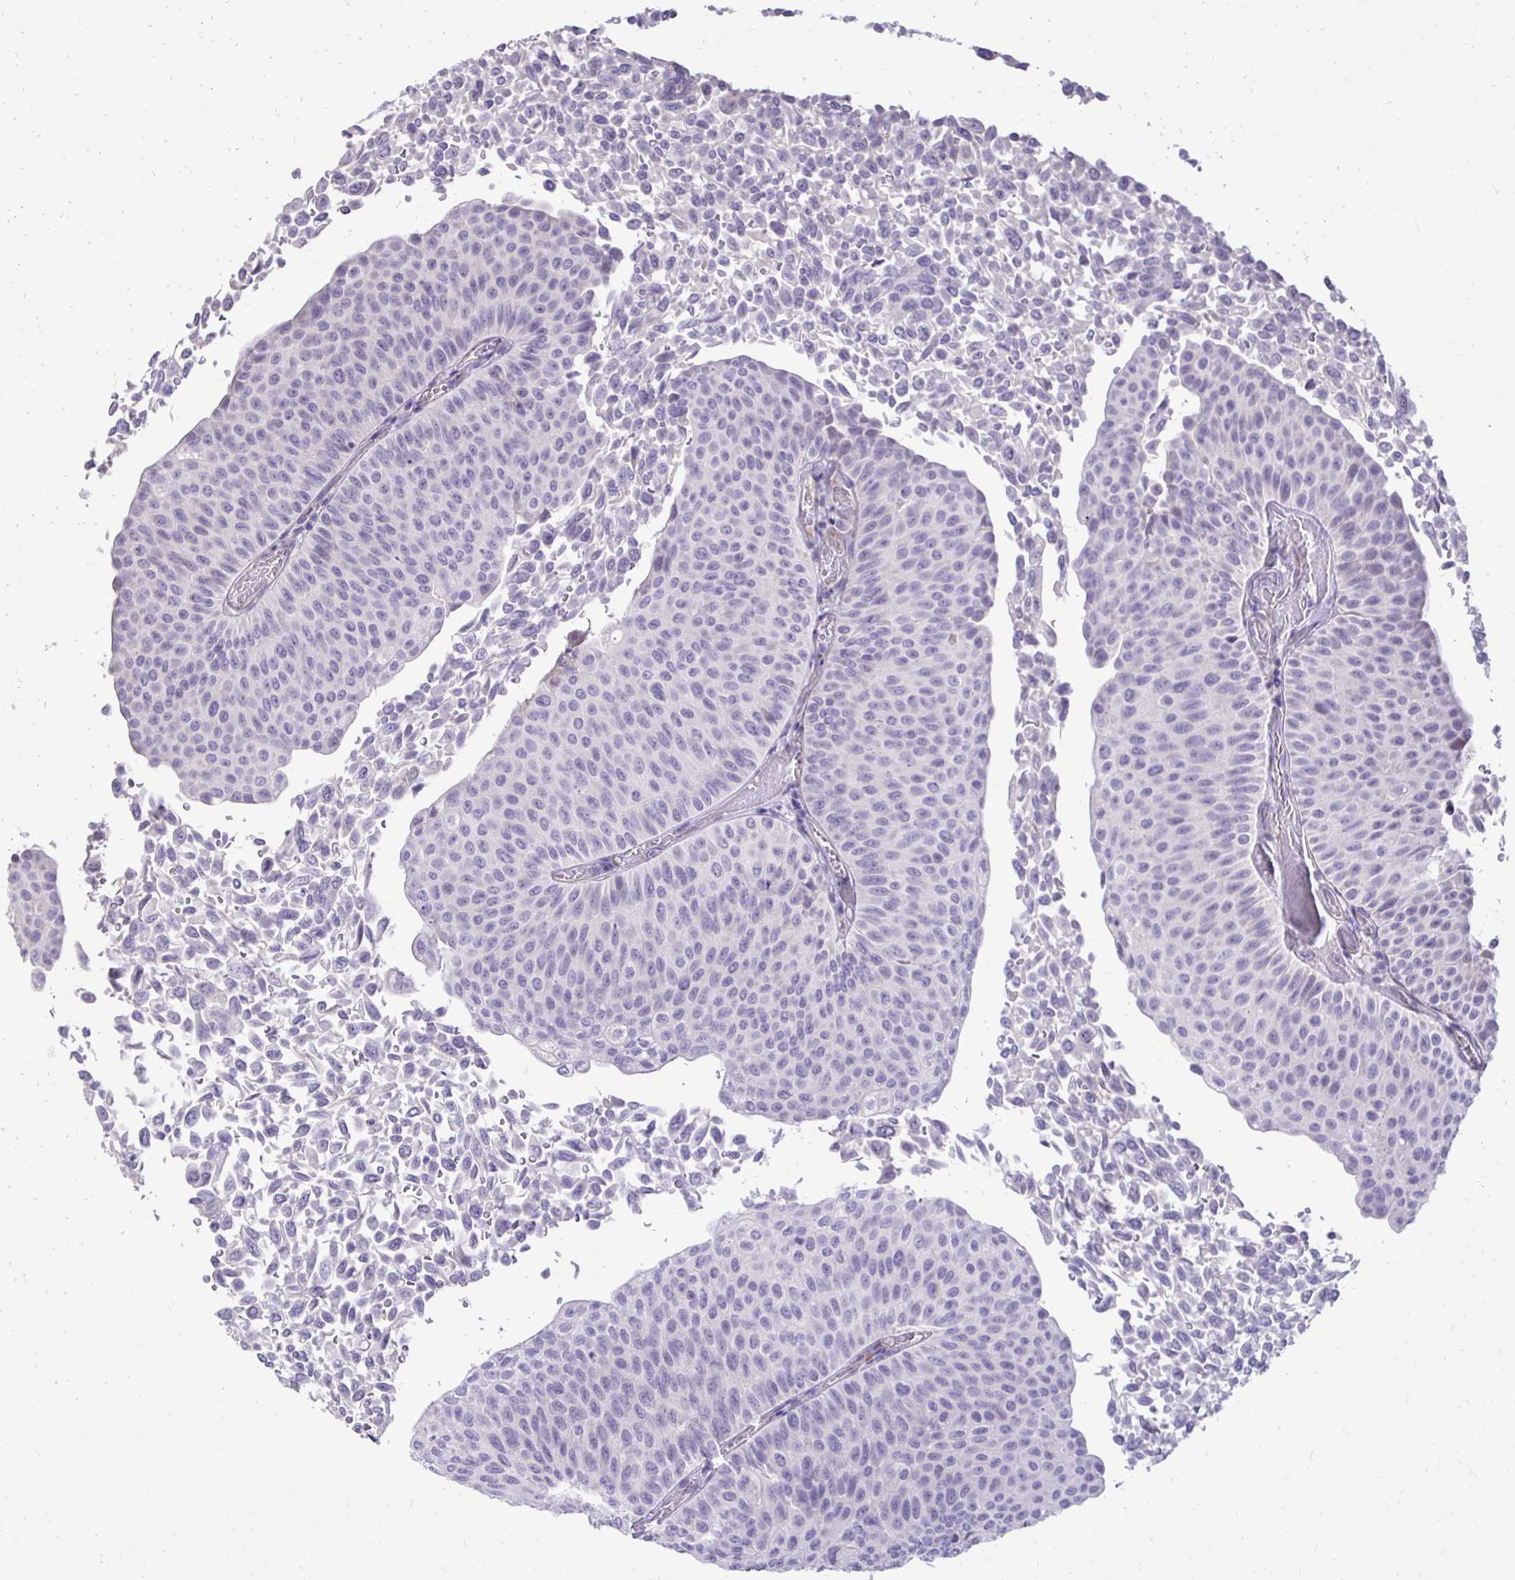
{"staining": {"intensity": "negative", "quantity": "none", "location": "none"}, "tissue": "urothelial cancer", "cell_type": "Tumor cells", "image_type": "cancer", "snomed": [{"axis": "morphology", "description": "Urothelial carcinoma, NOS"}, {"axis": "topography", "description": "Urinary bladder"}], "caption": "Immunohistochemistry (IHC) of human urothelial cancer demonstrates no staining in tumor cells. (DAB (3,3'-diaminobenzidine) IHC visualized using brightfield microscopy, high magnification).", "gene": "GAS2", "patient": {"sex": "male", "age": 59}}